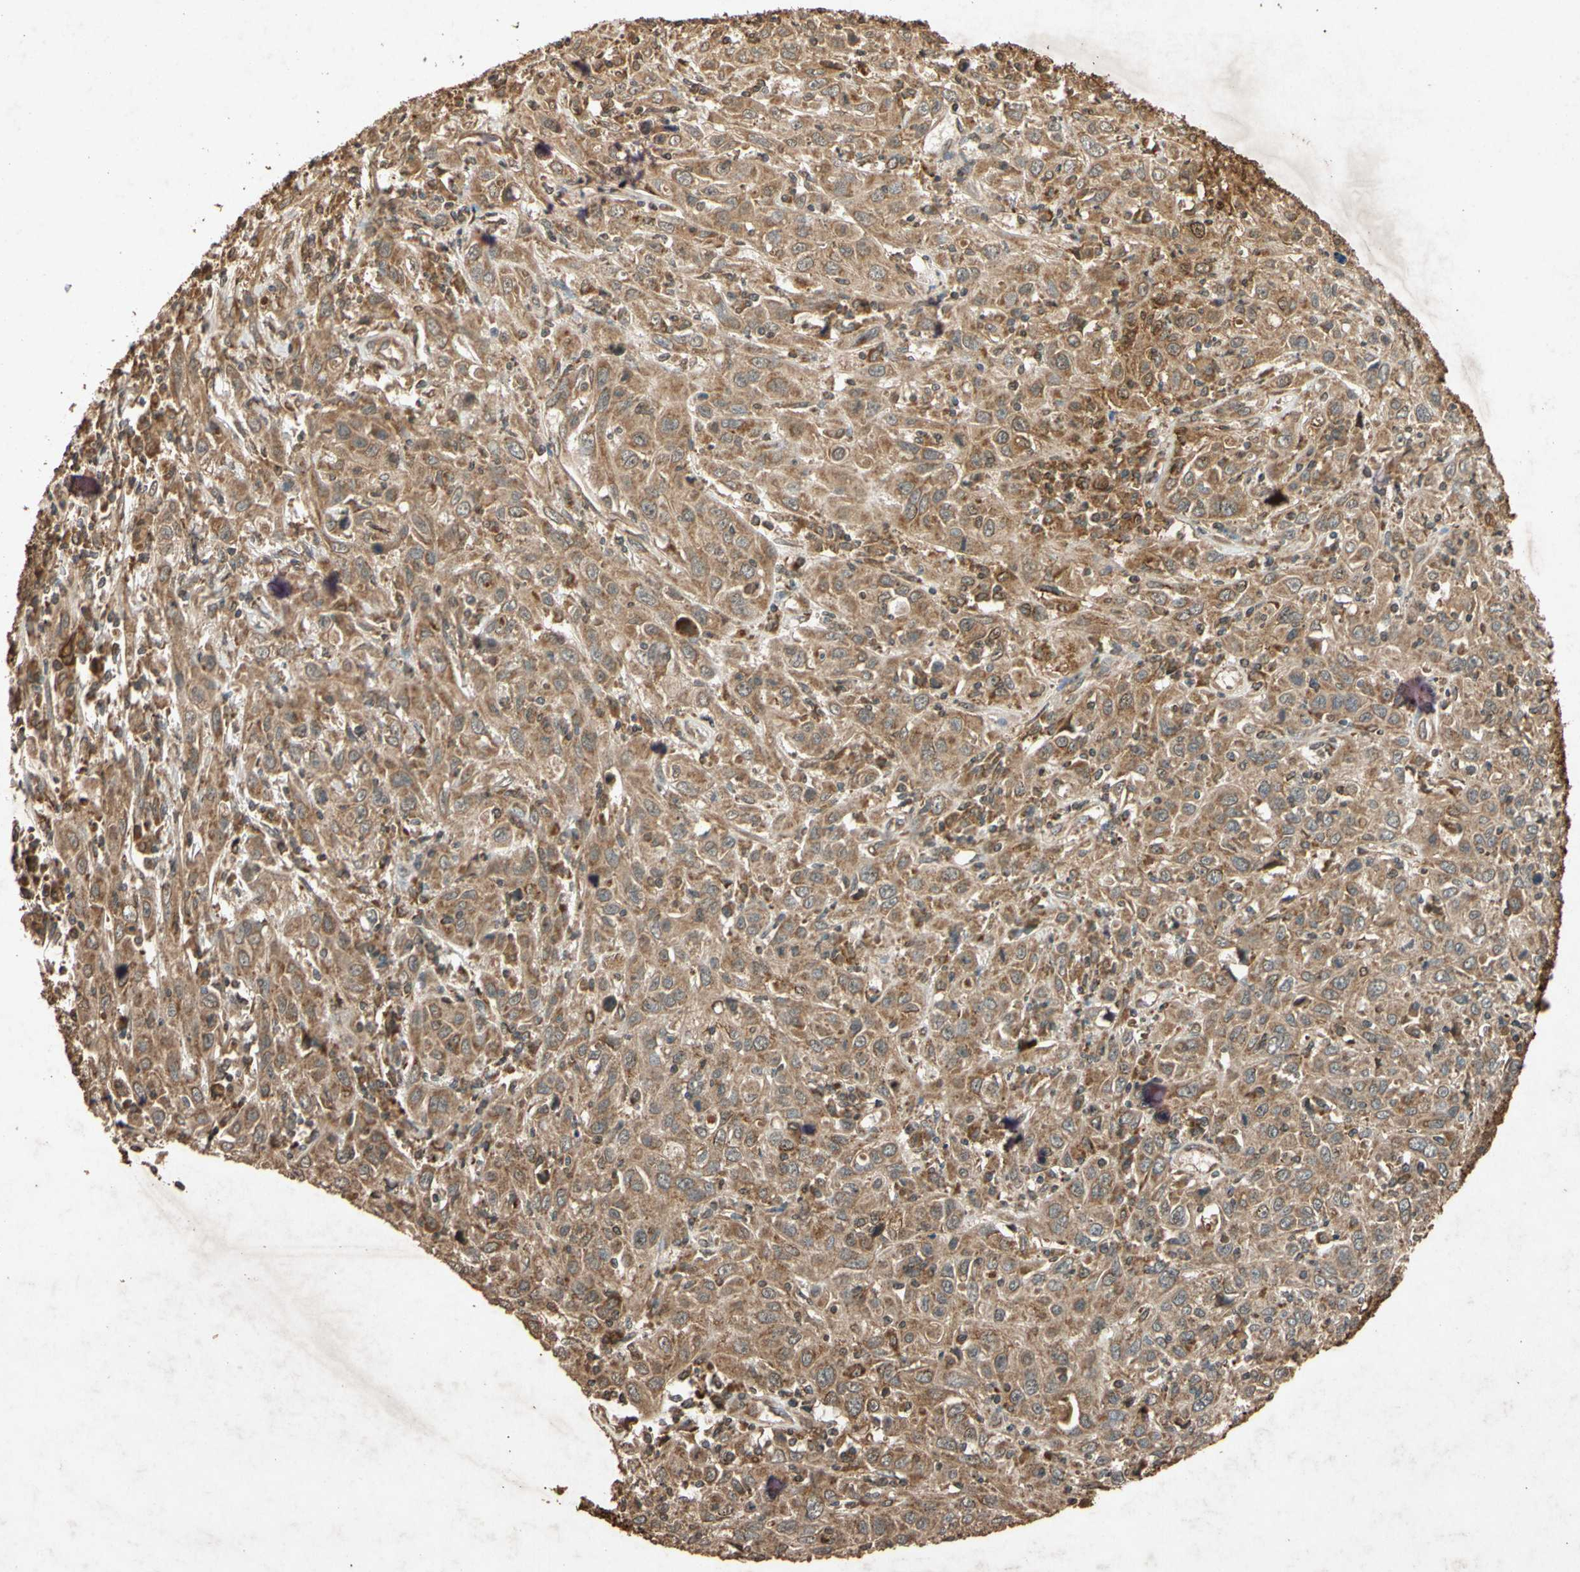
{"staining": {"intensity": "moderate", "quantity": ">75%", "location": "cytoplasmic/membranous"}, "tissue": "cervical cancer", "cell_type": "Tumor cells", "image_type": "cancer", "snomed": [{"axis": "morphology", "description": "Squamous cell carcinoma, NOS"}, {"axis": "topography", "description": "Cervix"}], "caption": "DAB immunohistochemical staining of human cervical cancer (squamous cell carcinoma) shows moderate cytoplasmic/membranous protein positivity in approximately >75% of tumor cells.", "gene": "TXN2", "patient": {"sex": "female", "age": 46}}